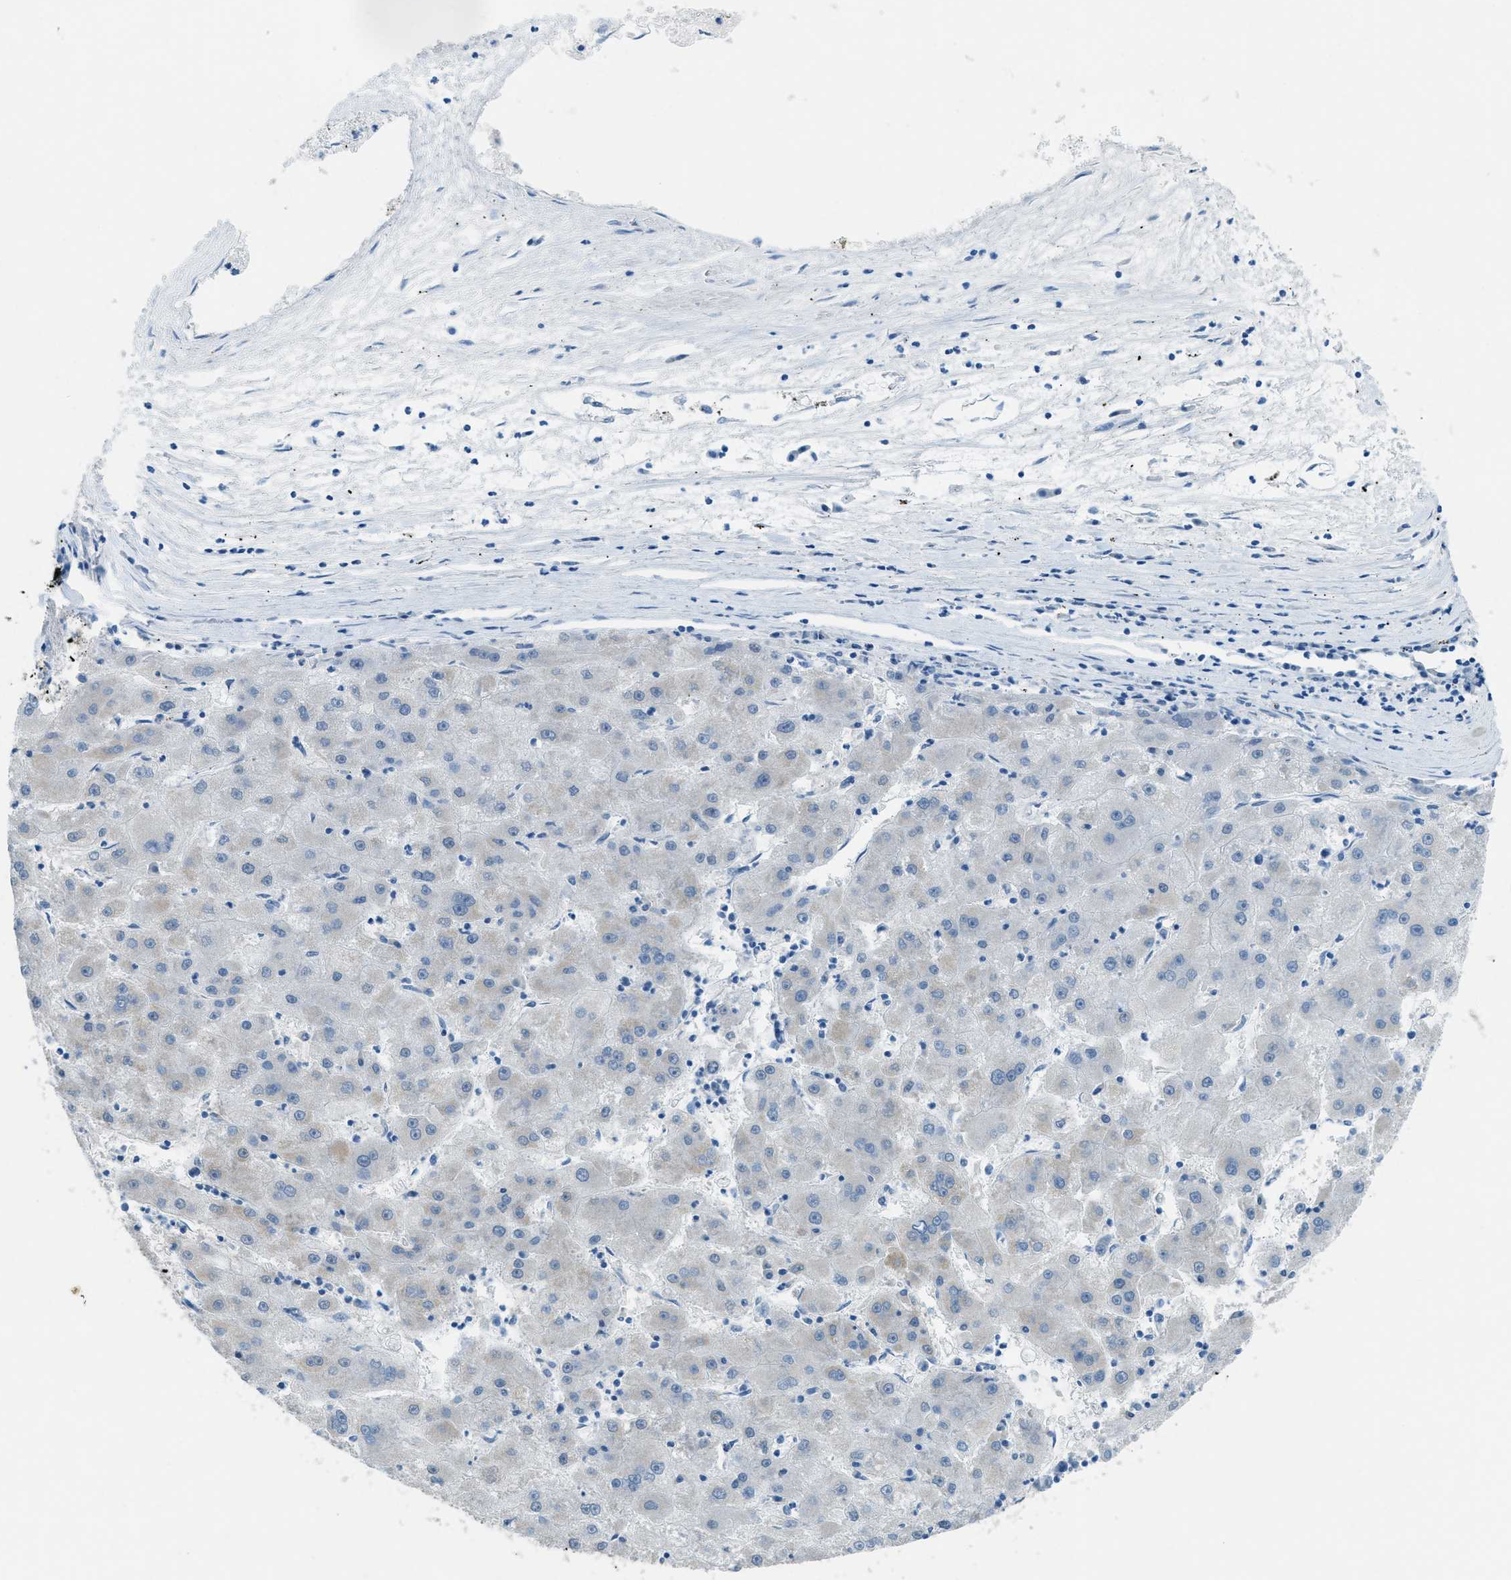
{"staining": {"intensity": "negative", "quantity": "none", "location": "none"}, "tissue": "liver cancer", "cell_type": "Tumor cells", "image_type": "cancer", "snomed": [{"axis": "morphology", "description": "Carcinoma, Hepatocellular, NOS"}, {"axis": "topography", "description": "Liver"}], "caption": "A photomicrograph of human hepatocellular carcinoma (liver) is negative for staining in tumor cells.", "gene": "TTC13", "patient": {"sex": "male", "age": 72}}